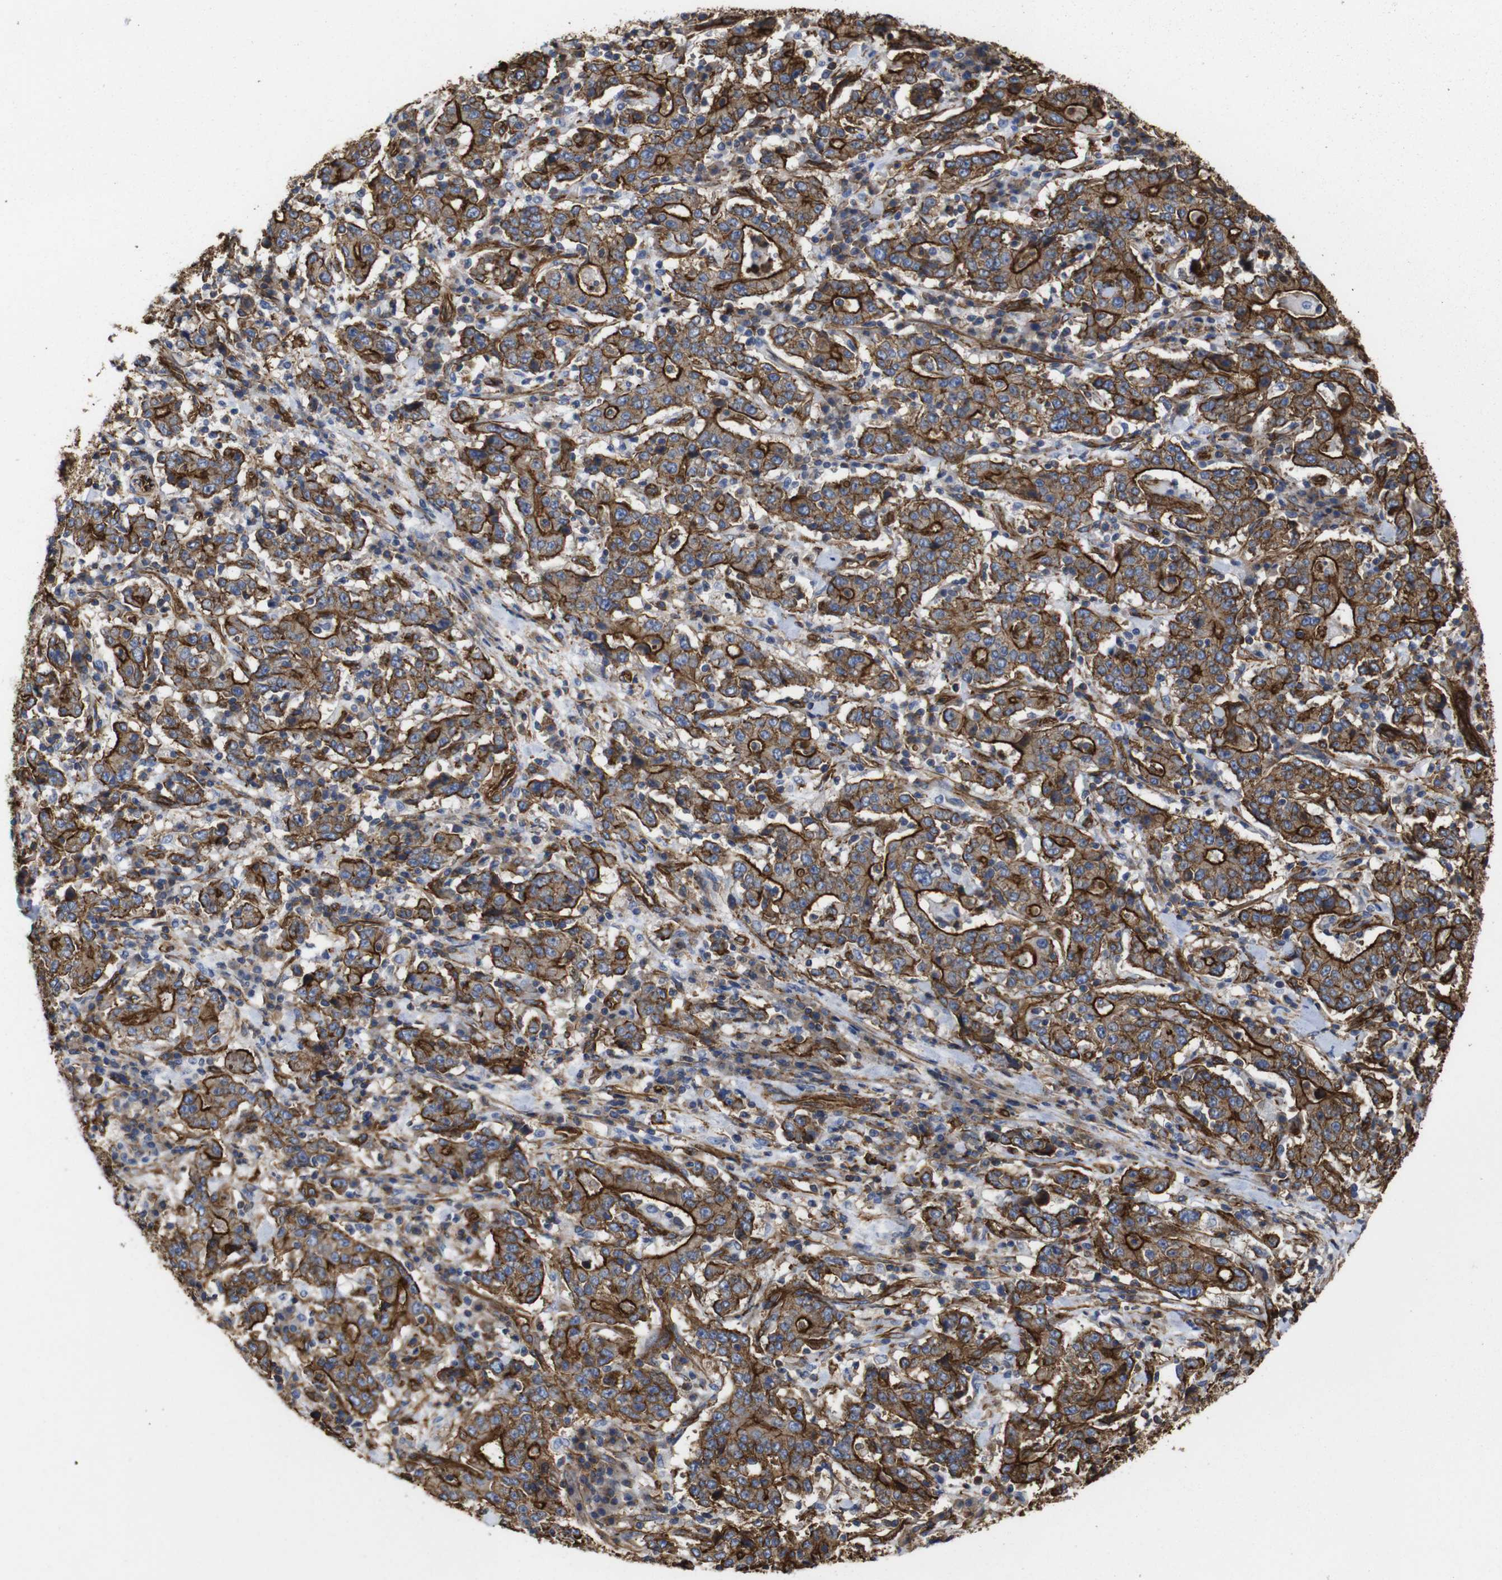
{"staining": {"intensity": "strong", "quantity": ">75%", "location": "cytoplasmic/membranous"}, "tissue": "stomach cancer", "cell_type": "Tumor cells", "image_type": "cancer", "snomed": [{"axis": "morphology", "description": "Normal tissue, NOS"}, {"axis": "morphology", "description": "Adenocarcinoma, NOS"}, {"axis": "topography", "description": "Stomach, upper"}, {"axis": "topography", "description": "Stomach"}], "caption": "Brown immunohistochemical staining in human stomach cancer (adenocarcinoma) displays strong cytoplasmic/membranous staining in approximately >75% of tumor cells.", "gene": "SPTBN1", "patient": {"sex": "male", "age": 59}}